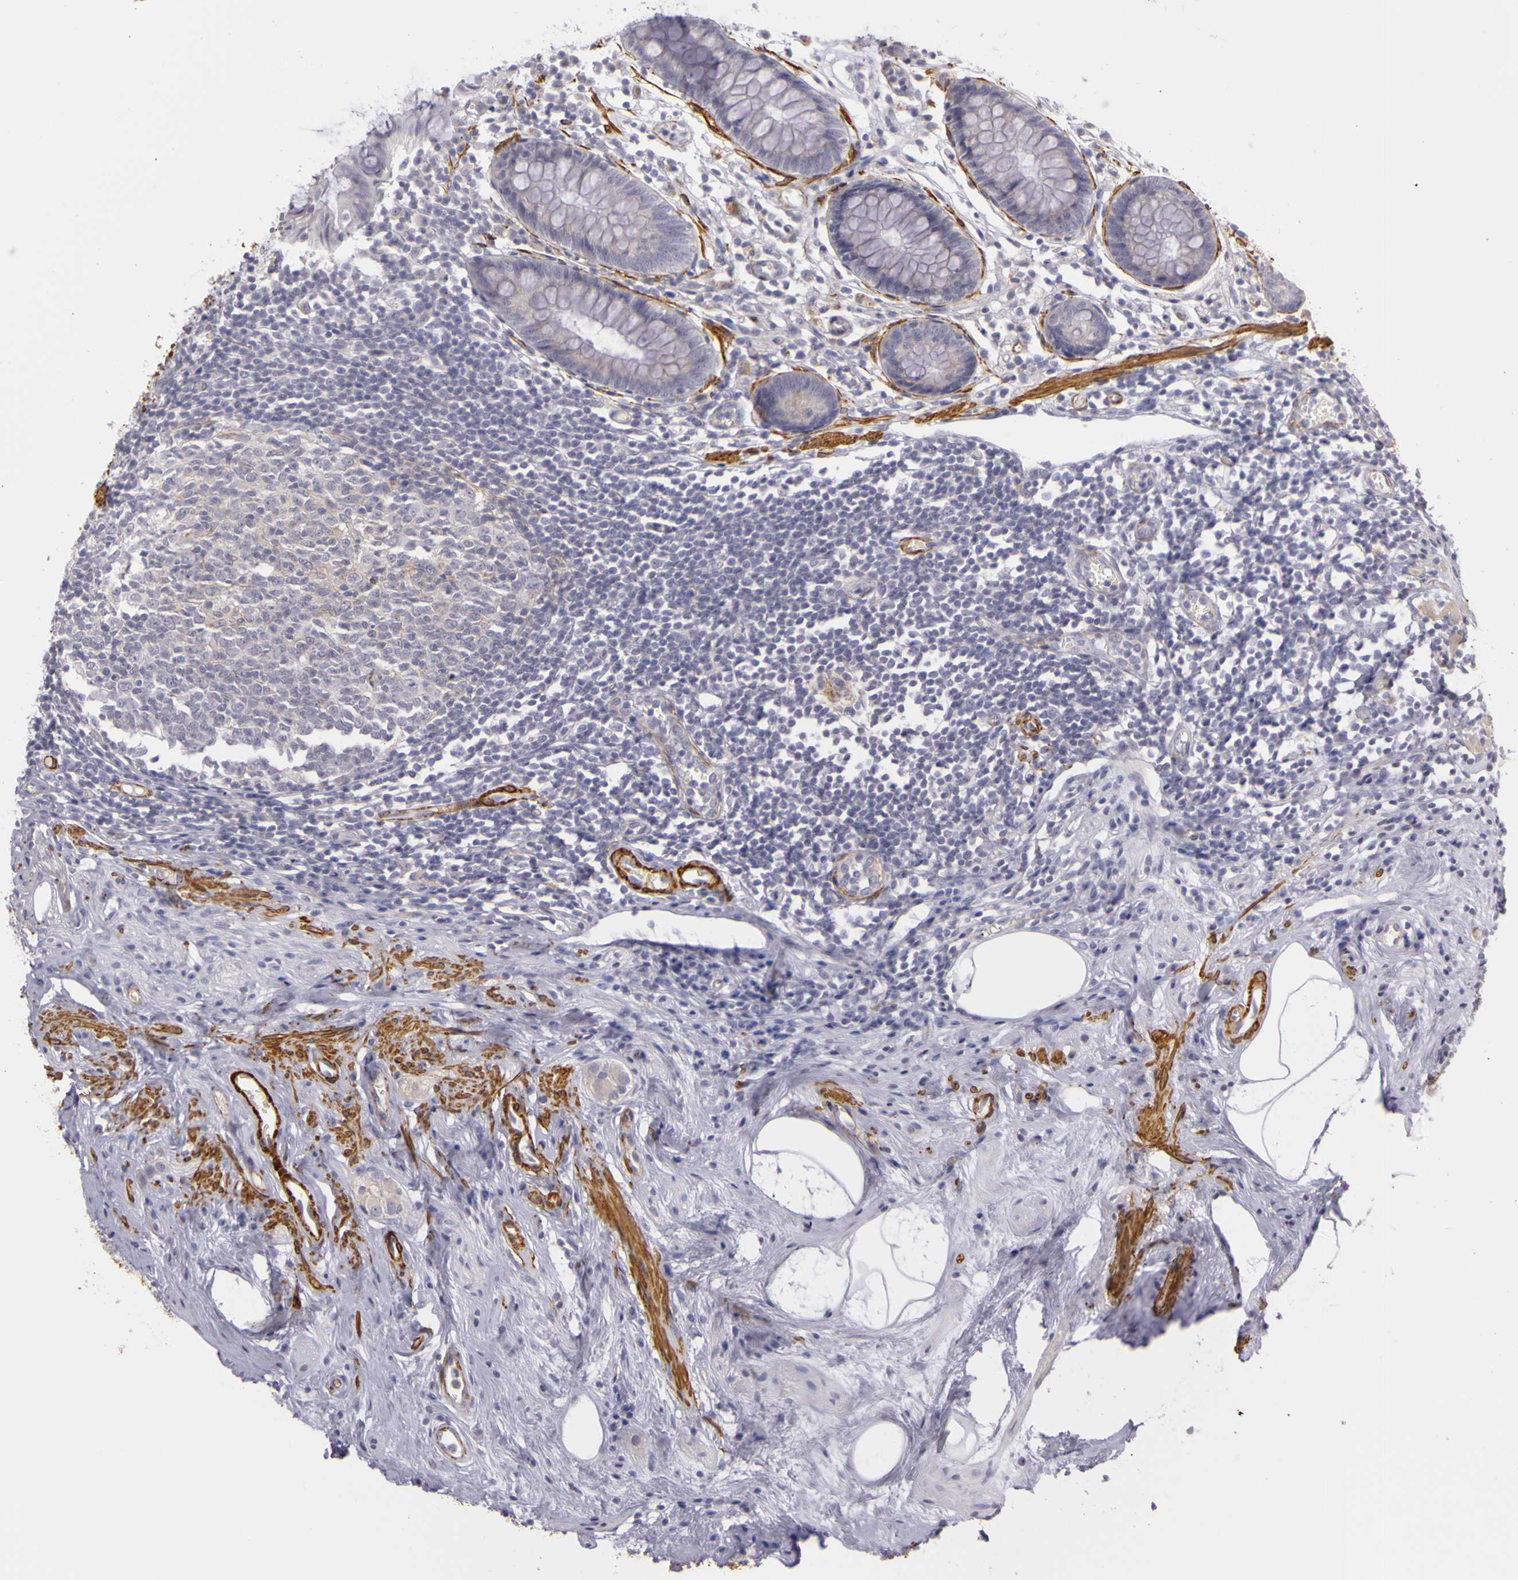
{"staining": {"intensity": "weak", "quantity": "25%-75%", "location": "cytoplasmic/membranous"}, "tissue": "appendix", "cell_type": "Glandular cells", "image_type": "normal", "snomed": [{"axis": "morphology", "description": "Normal tissue, NOS"}, {"axis": "topography", "description": "Appendix"}], "caption": "Normal appendix displays weak cytoplasmic/membranous staining in about 25%-75% of glandular cells, visualized by immunohistochemistry.", "gene": "CNTN2", "patient": {"sex": "male", "age": 38}}